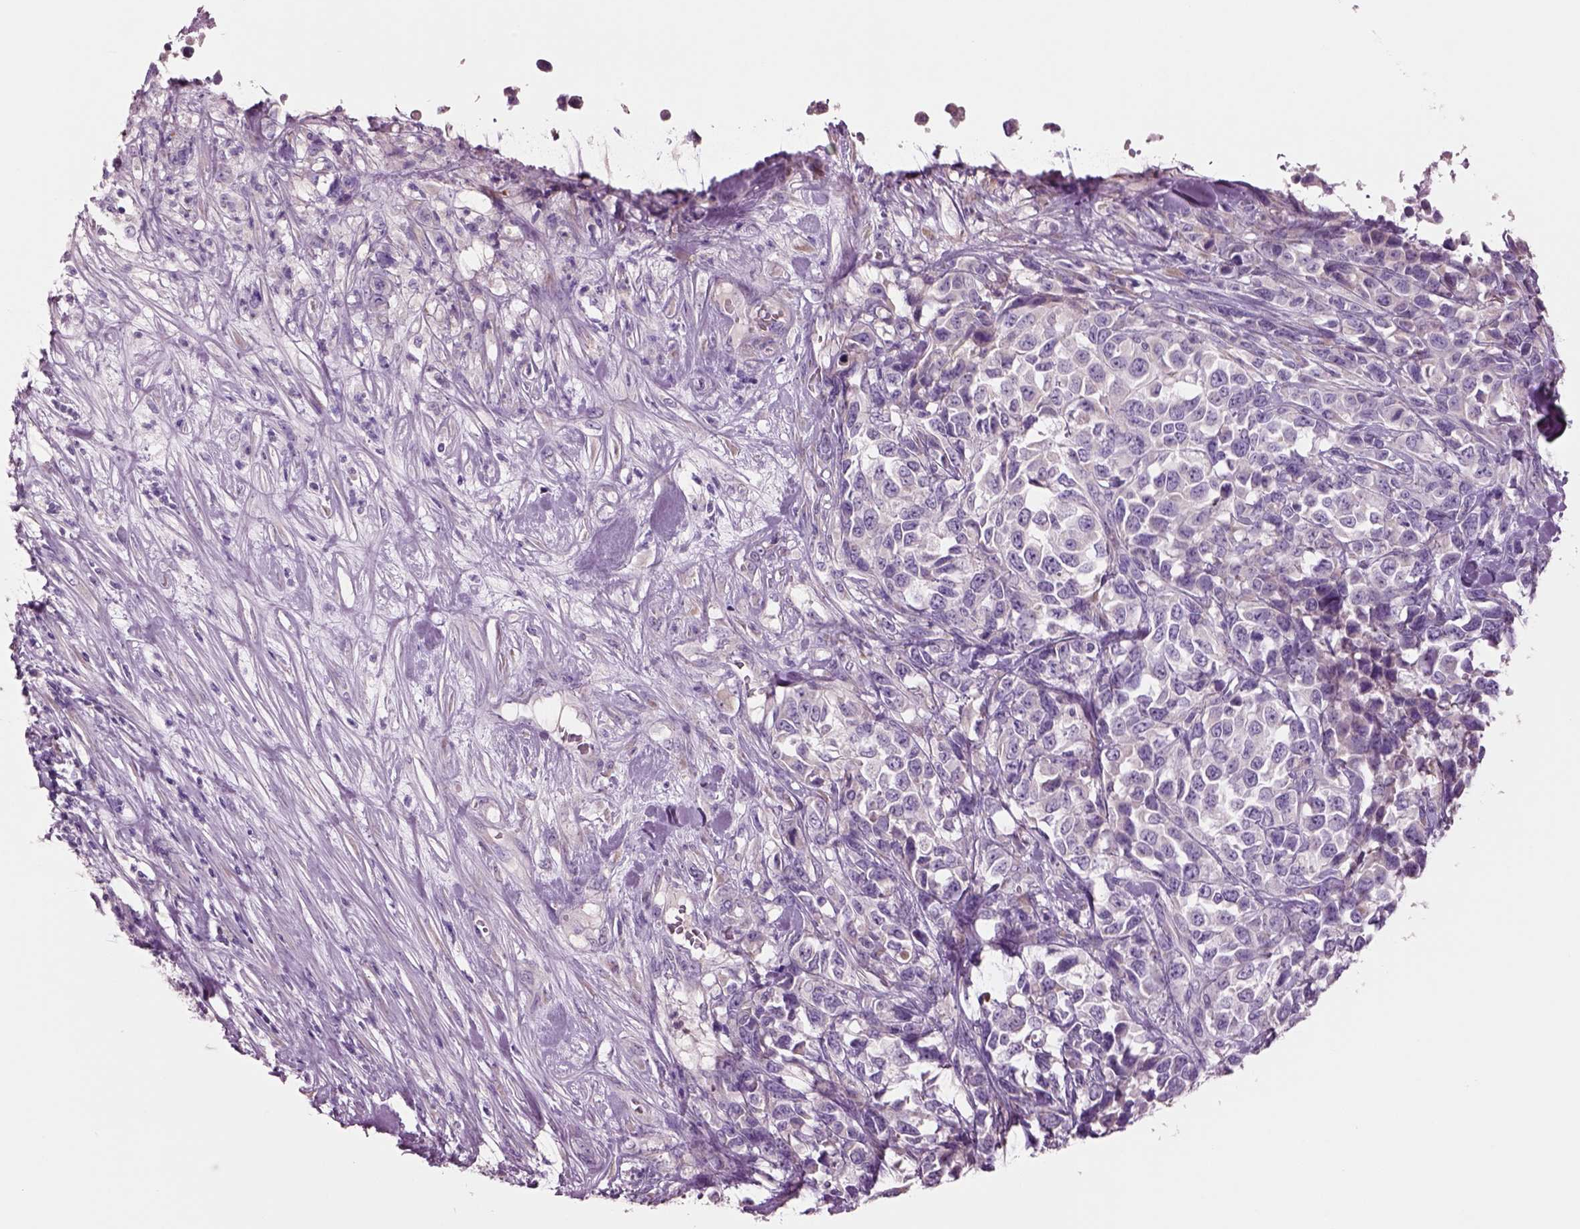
{"staining": {"intensity": "negative", "quantity": "none", "location": "none"}, "tissue": "melanoma", "cell_type": "Tumor cells", "image_type": "cancer", "snomed": [{"axis": "morphology", "description": "Malignant melanoma, Metastatic site"}, {"axis": "topography", "description": "Skin"}], "caption": "An image of melanoma stained for a protein displays no brown staining in tumor cells. (Brightfield microscopy of DAB (3,3'-diaminobenzidine) immunohistochemistry at high magnification).", "gene": "PLPP7", "patient": {"sex": "male", "age": 84}}